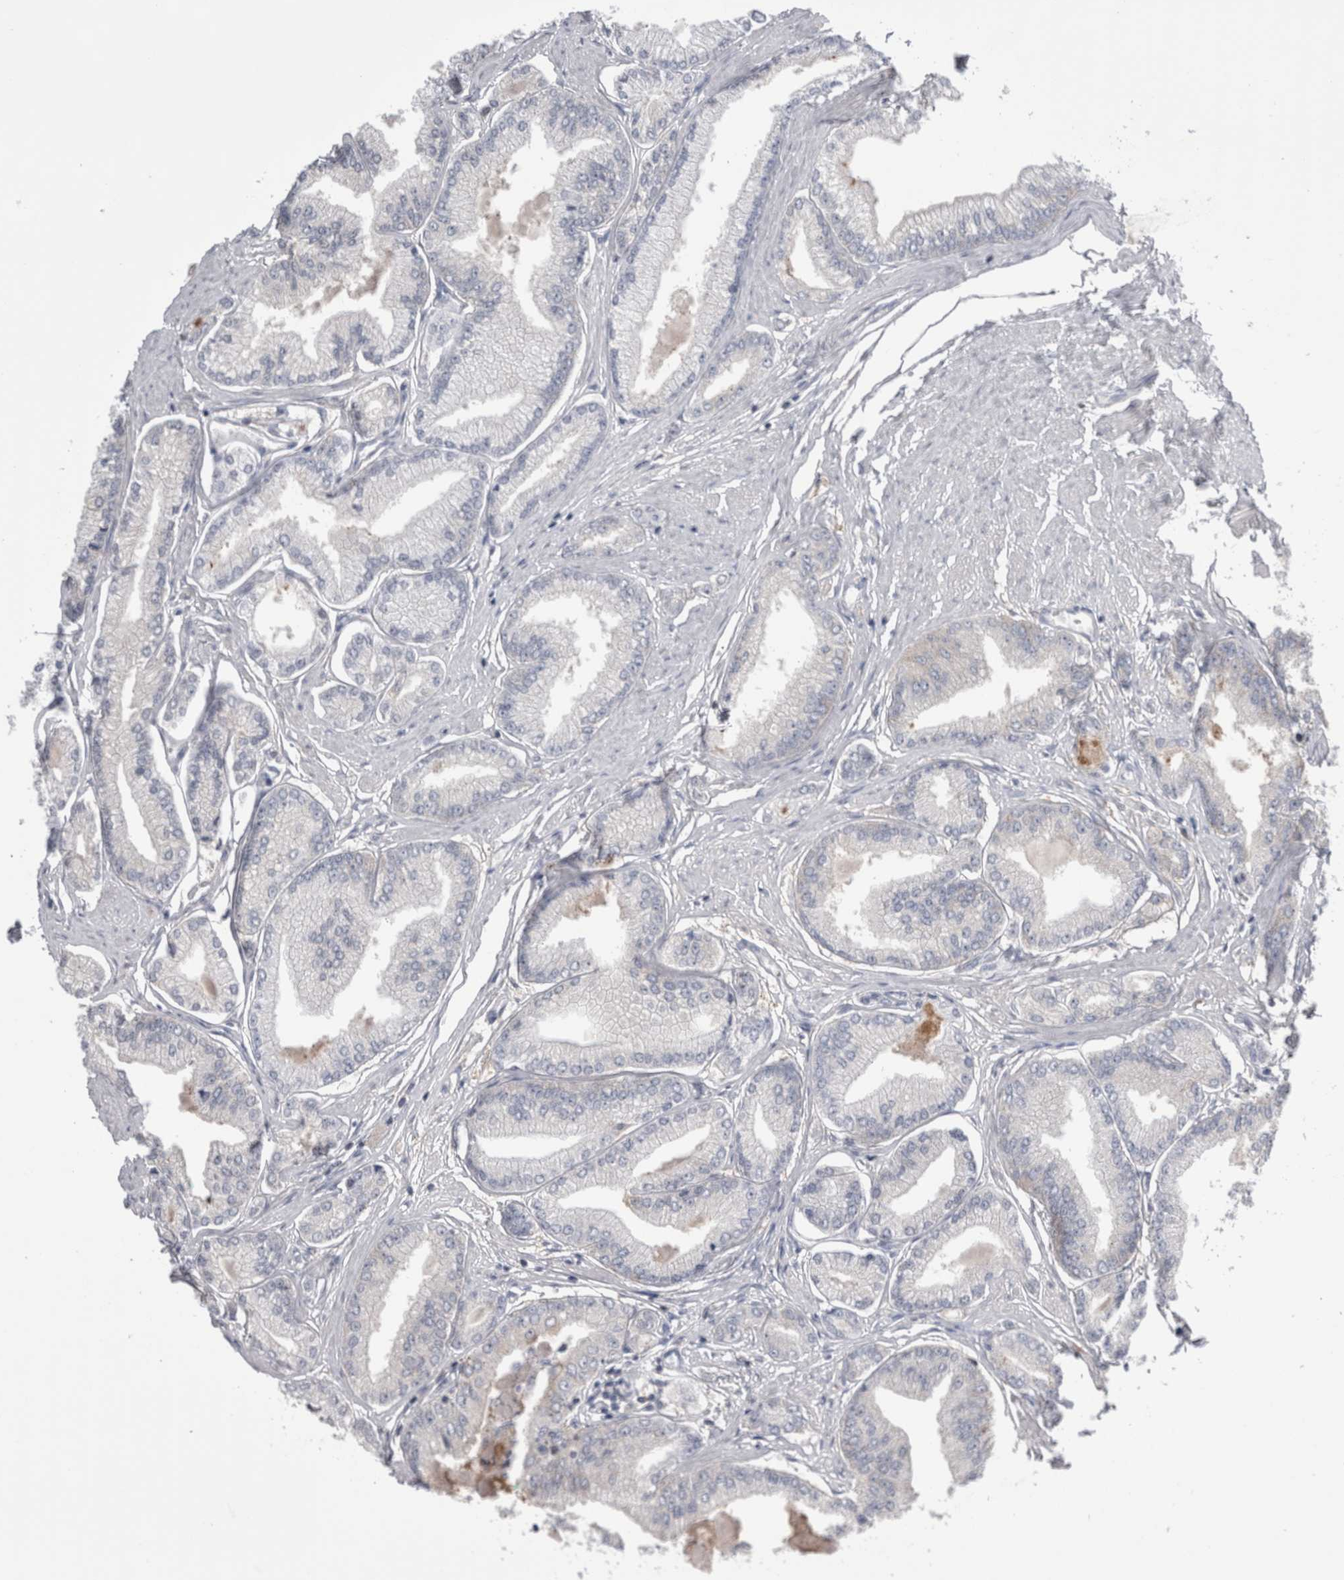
{"staining": {"intensity": "negative", "quantity": "none", "location": "none"}, "tissue": "prostate cancer", "cell_type": "Tumor cells", "image_type": "cancer", "snomed": [{"axis": "morphology", "description": "Adenocarcinoma, Low grade"}, {"axis": "topography", "description": "Prostate"}], "caption": "Immunohistochemical staining of human prostate low-grade adenocarcinoma displays no significant expression in tumor cells.", "gene": "DCTN6", "patient": {"sex": "male", "age": 52}}